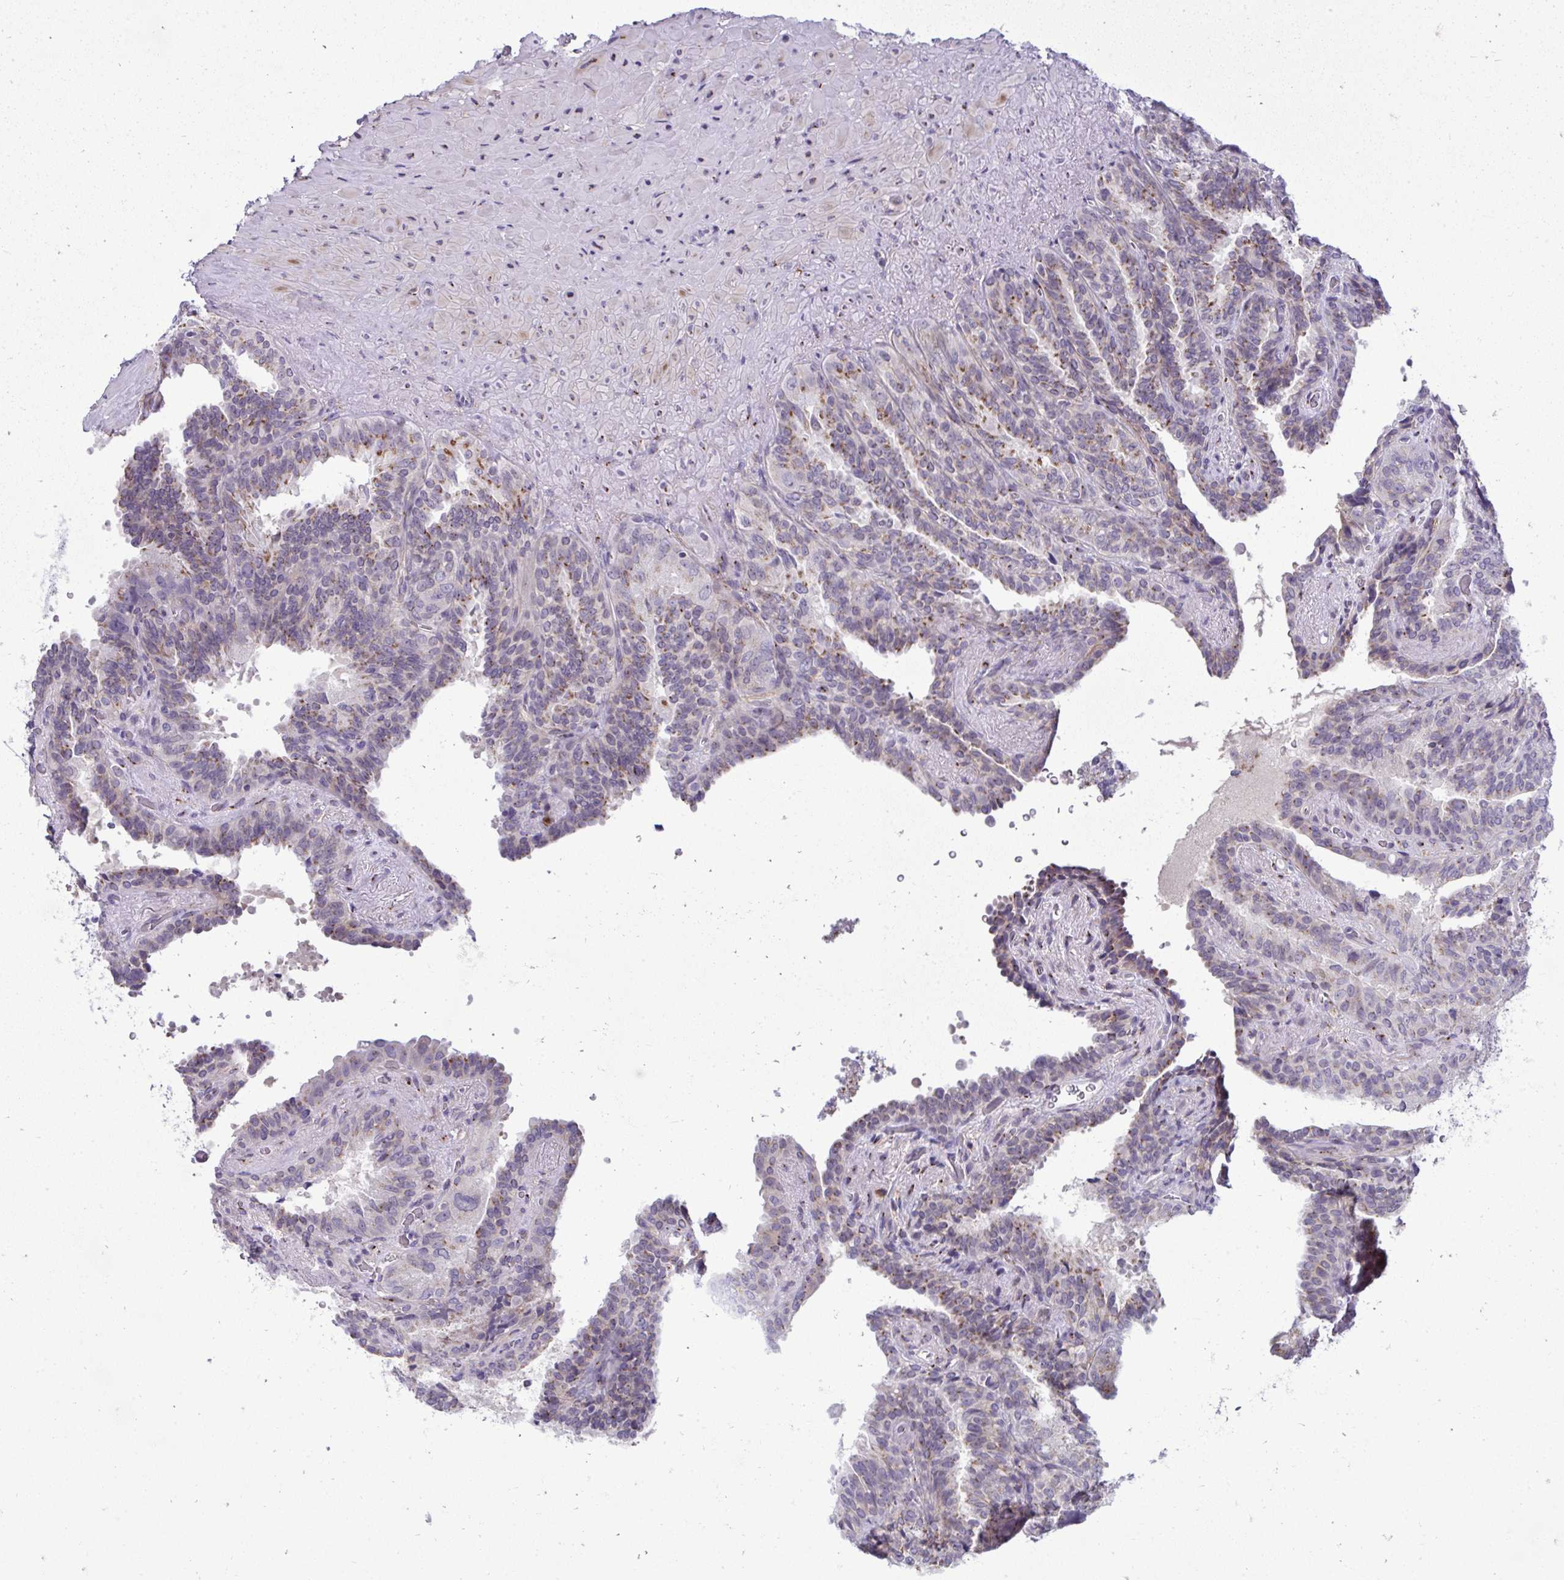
{"staining": {"intensity": "moderate", "quantity": "<25%", "location": "cytoplasmic/membranous"}, "tissue": "seminal vesicle", "cell_type": "Glandular cells", "image_type": "normal", "snomed": [{"axis": "morphology", "description": "Normal tissue, NOS"}, {"axis": "topography", "description": "Seminal veicle"}], "caption": "Glandular cells display moderate cytoplasmic/membranous expression in about <25% of cells in normal seminal vesicle.", "gene": "DTX4", "patient": {"sex": "male", "age": 60}}